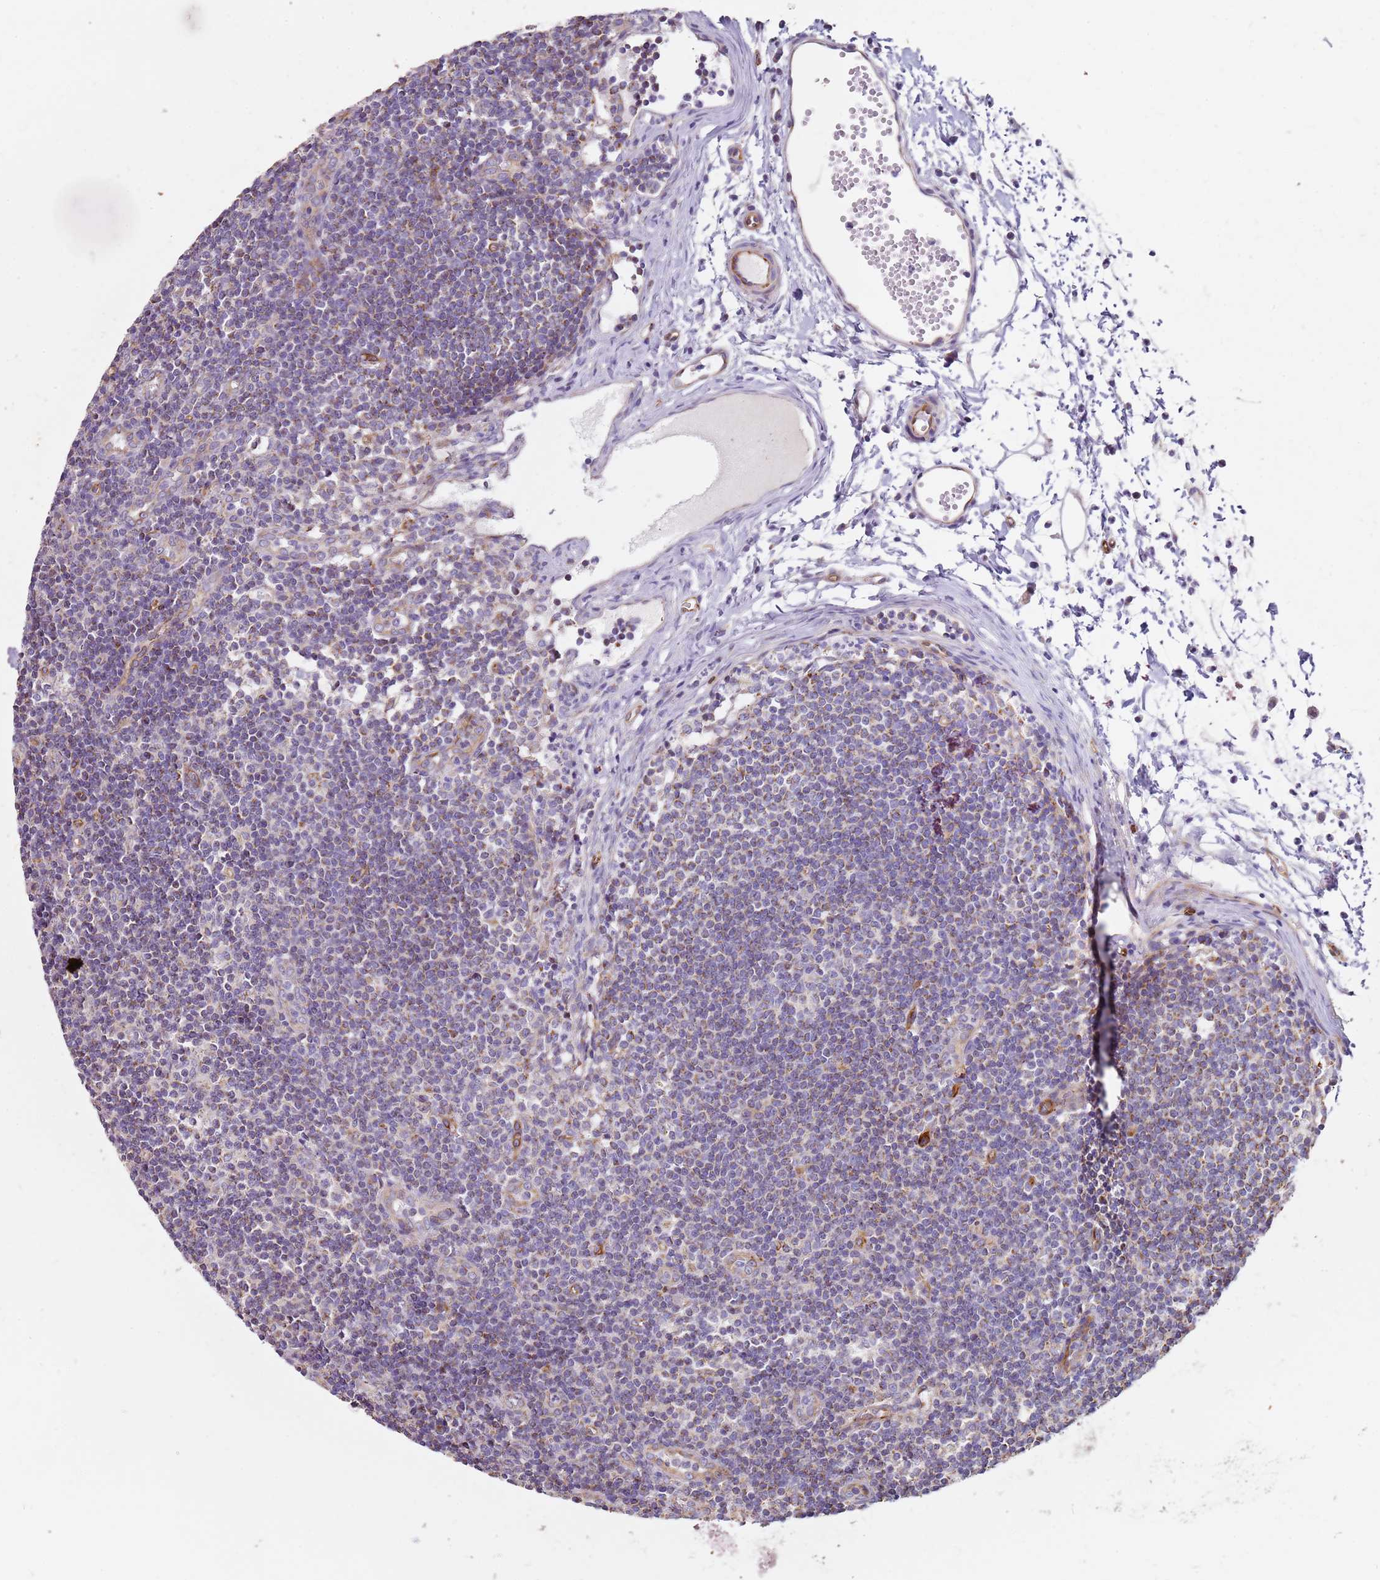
{"staining": {"intensity": "moderate", "quantity": "25%-75%", "location": "cytoplasmic/membranous"}, "tissue": "lymph node", "cell_type": "Germinal center cells", "image_type": "normal", "snomed": [{"axis": "morphology", "description": "Normal tissue, NOS"}, {"axis": "topography", "description": "Lymph node"}], "caption": "Moderate cytoplasmic/membranous expression for a protein is appreciated in about 25%-75% of germinal center cells of unremarkable lymph node using immunohistochemistry.", "gene": "ALS2", "patient": {"sex": "female", "age": 37}}